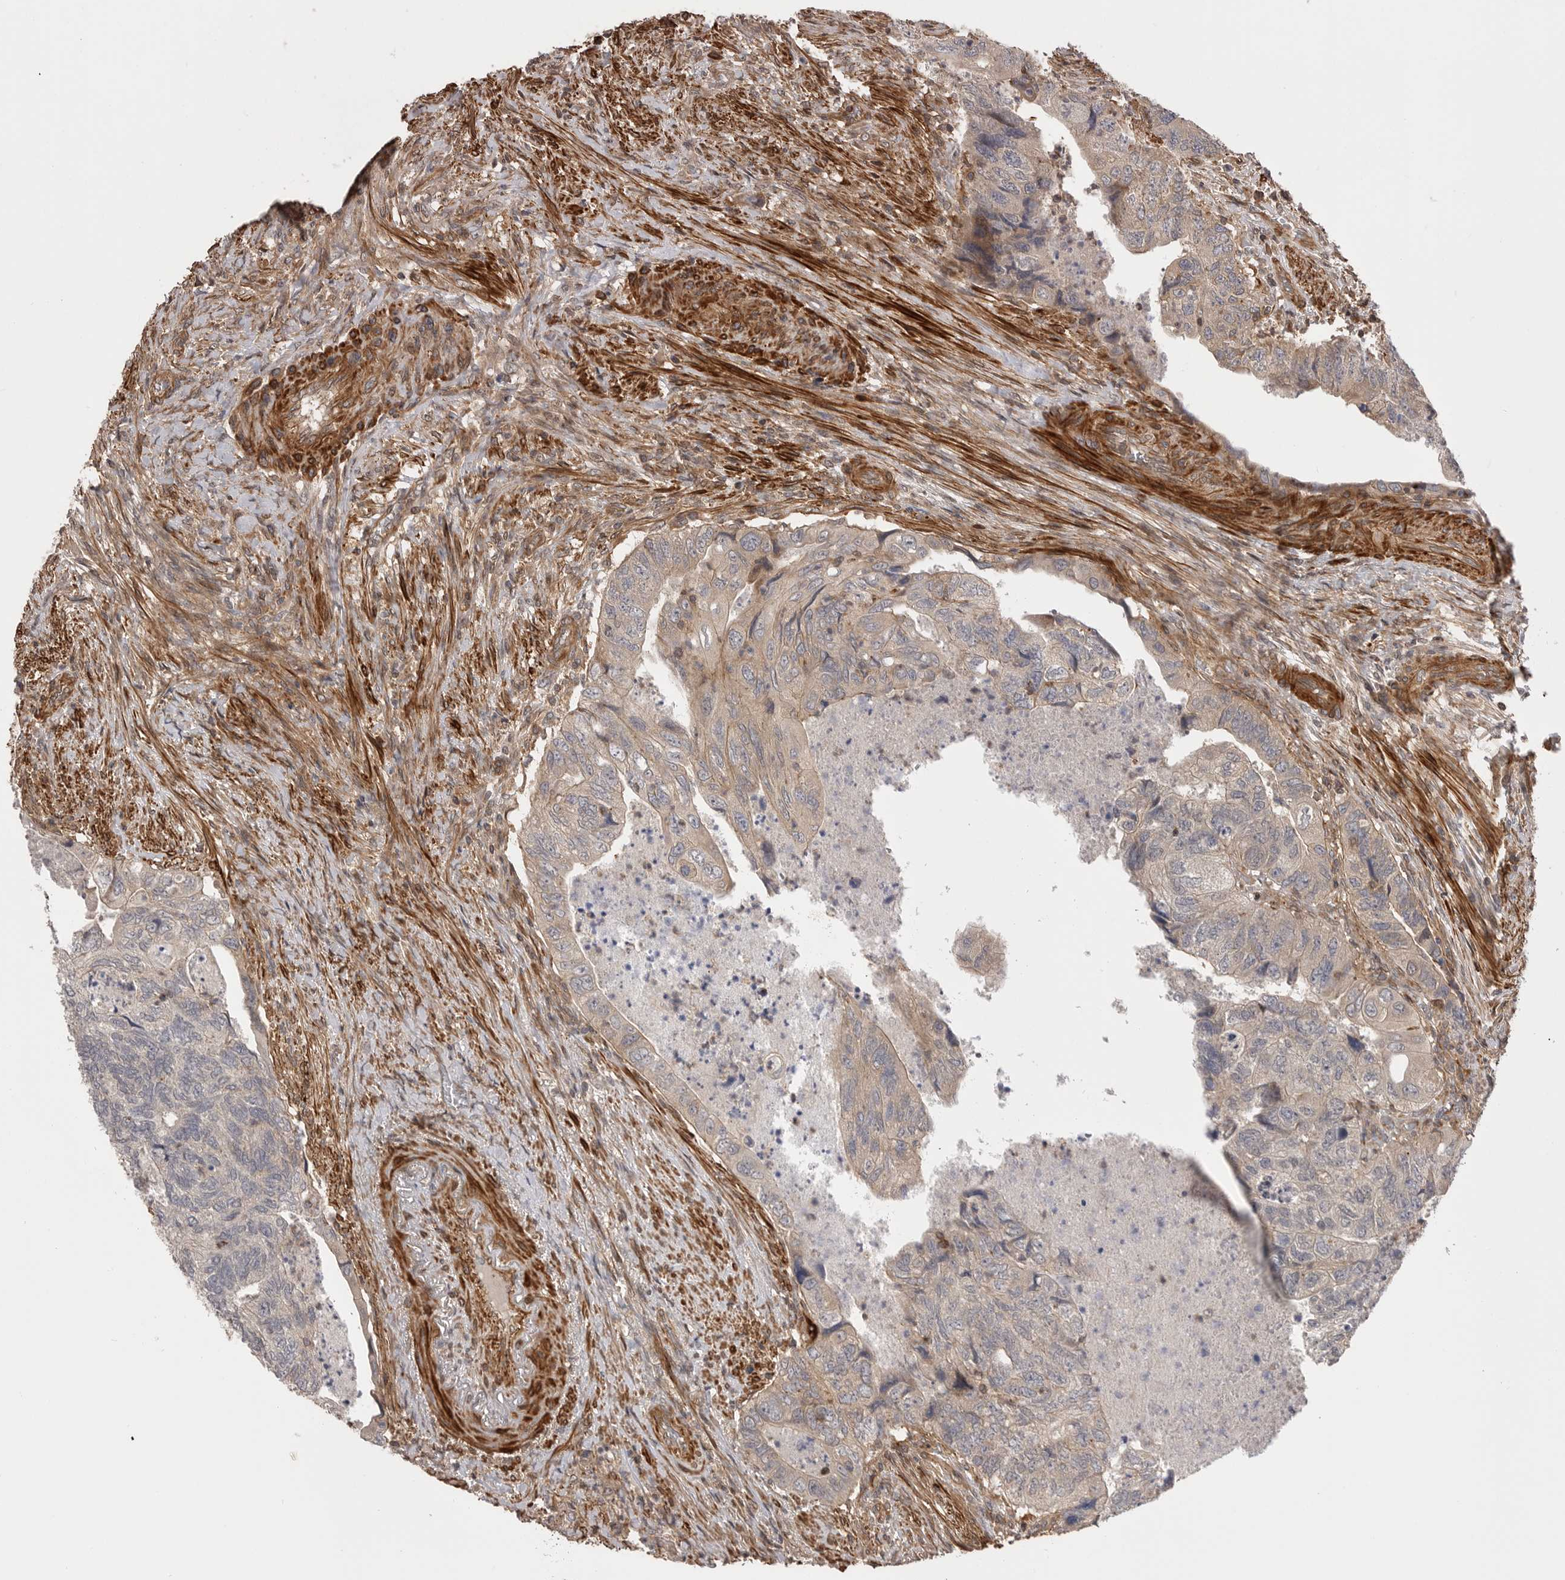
{"staining": {"intensity": "weak", "quantity": "25%-75%", "location": "cytoplasmic/membranous"}, "tissue": "colorectal cancer", "cell_type": "Tumor cells", "image_type": "cancer", "snomed": [{"axis": "morphology", "description": "Adenocarcinoma, NOS"}, {"axis": "topography", "description": "Rectum"}], "caption": "Colorectal adenocarcinoma was stained to show a protein in brown. There is low levels of weak cytoplasmic/membranous staining in about 25%-75% of tumor cells.", "gene": "TRIM56", "patient": {"sex": "male", "age": 63}}